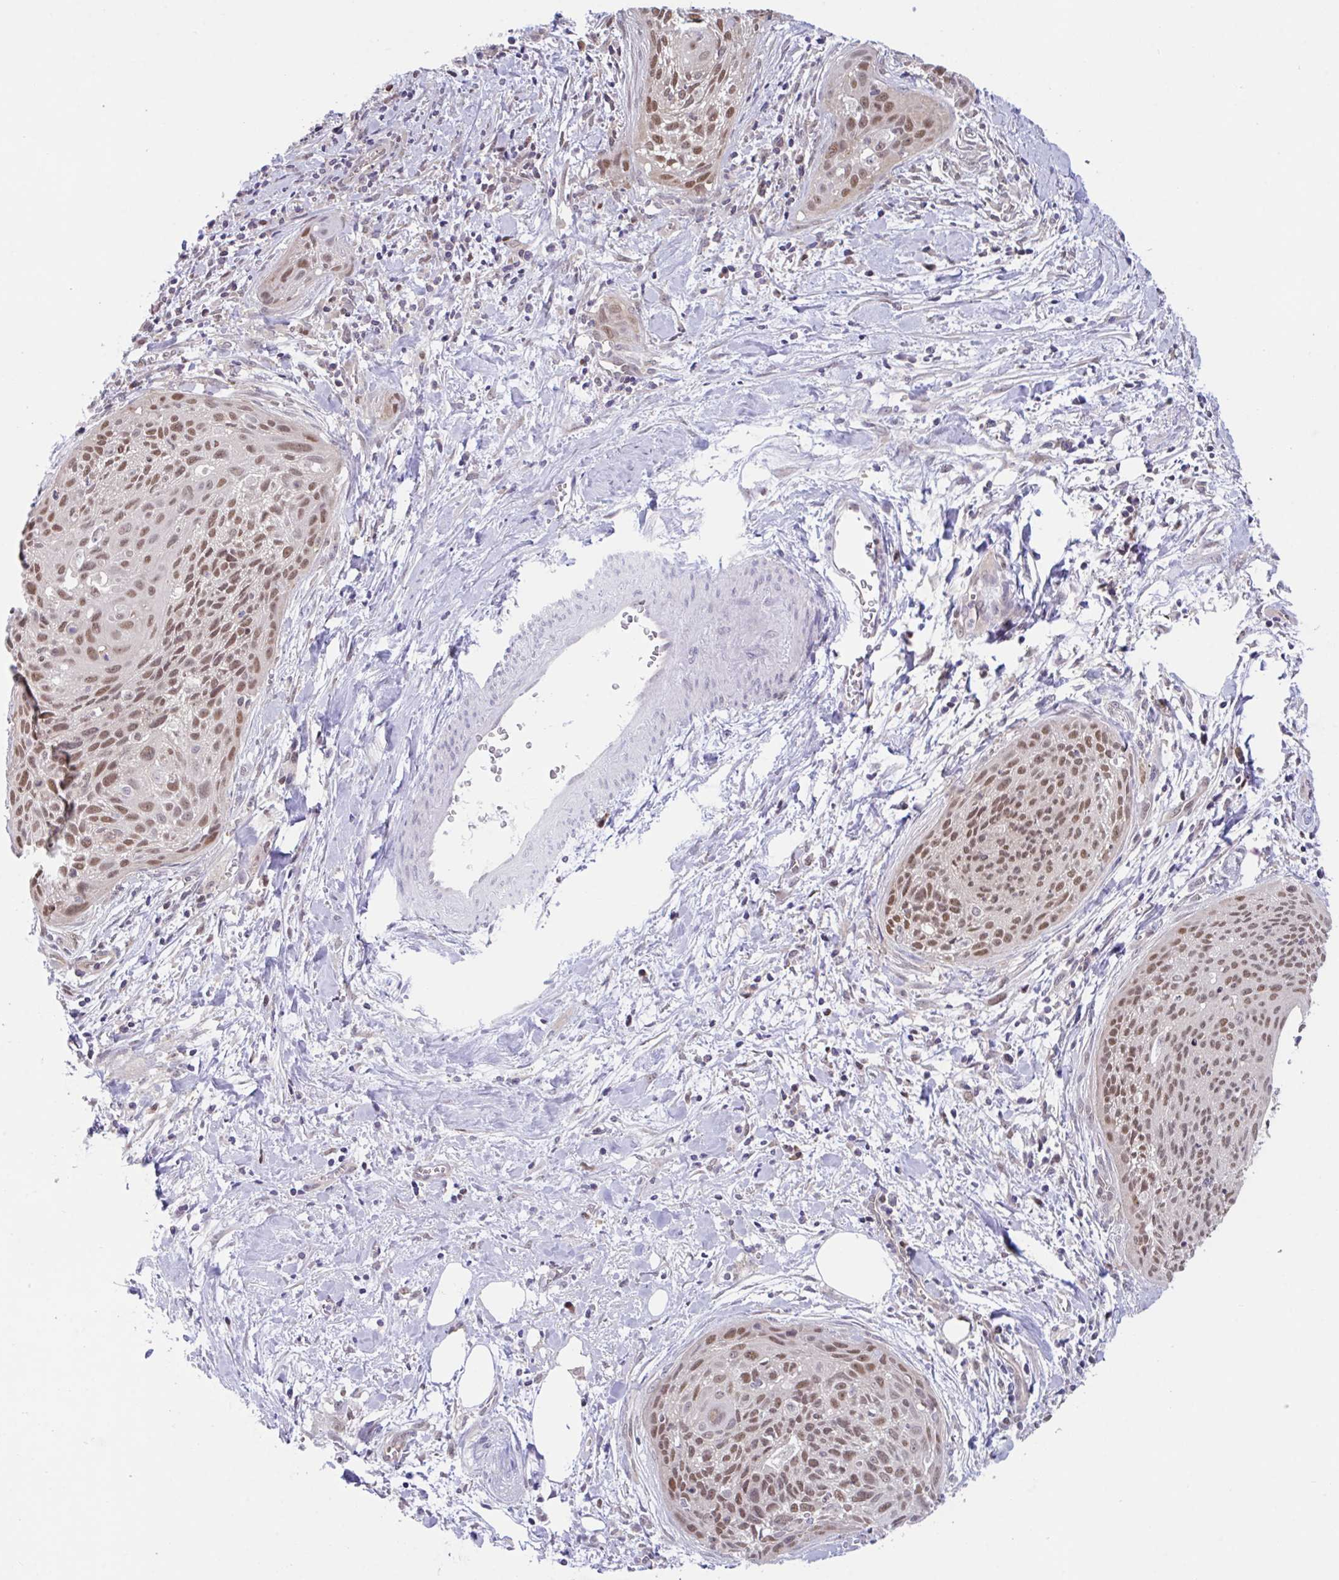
{"staining": {"intensity": "moderate", "quantity": ">75%", "location": "nuclear"}, "tissue": "cervical cancer", "cell_type": "Tumor cells", "image_type": "cancer", "snomed": [{"axis": "morphology", "description": "Squamous cell carcinoma, NOS"}, {"axis": "topography", "description": "Cervix"}], "caption": "High-magnification brightfield microscopy of cervical cancer (squamous cell carcinoma) stained with DAB (3,3'-diaminobenzidine) (brown) and counterstained with hematoxylin (blue). tumor cells exhibit moderate nuclear expression is appreciated in approximately>75% of cells.", "gene": "ZNF444", "patient": {"sex": "female", "age": 55}}